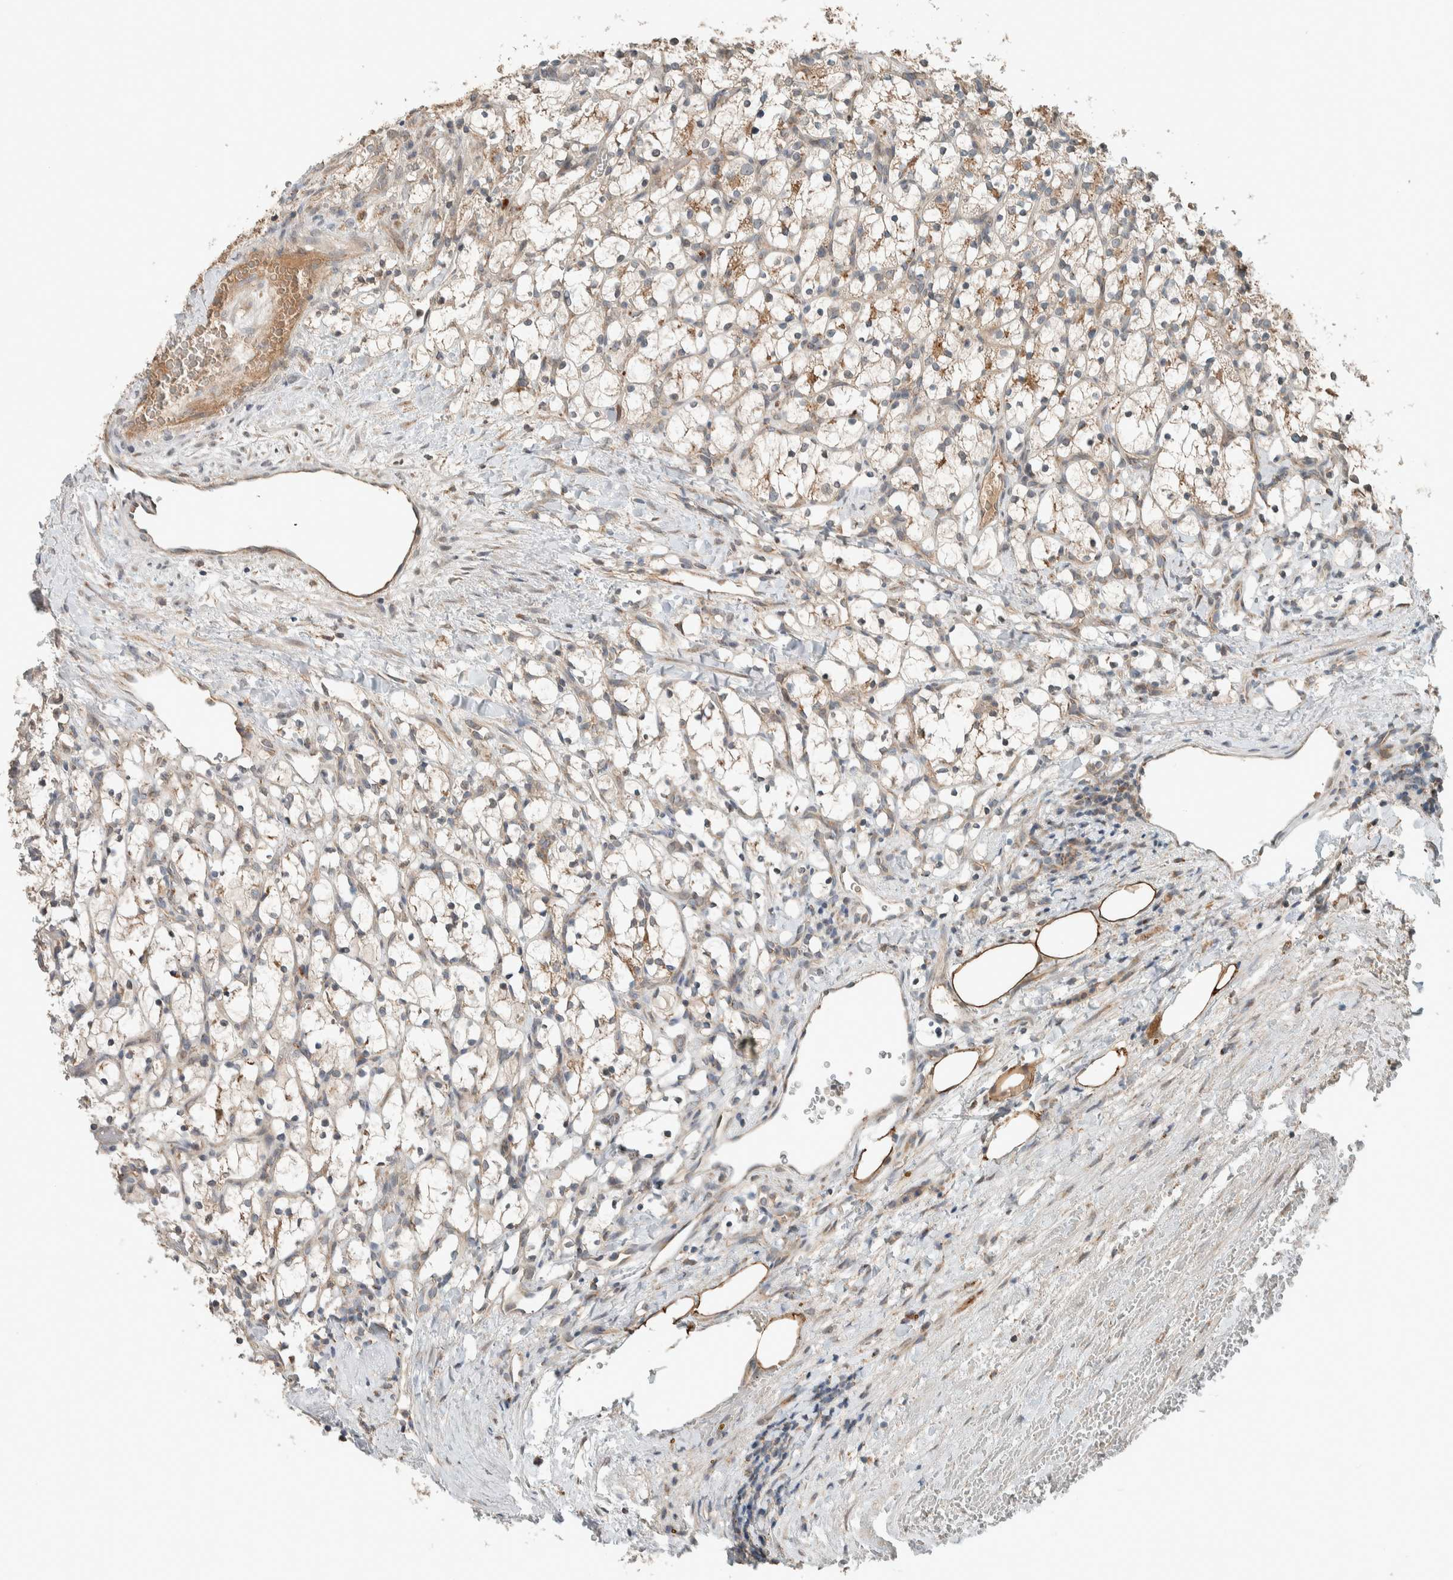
{"staining": {"intensity": "weak", "quantity": ">75%", "location": "cytoplasmic/membranous"}, "tissue": "renal cancer", "cell_type": "Tumor cells", "image_type": "cancer", "snomed": [{"axis": "morphology", "description": "Adenocarcinoma, NOS"}, {"axis": "topography", "description": "Kidney"}], "caption": "Immunohistochemistry (IHC) (DAB (3,3'-diaminobenzidine)) staining of human renal cancer (adenocarcinoma) shows weak cytoplasmic/membranous protein staining in about >75% of tumor cells.", "gene": "NBR1", "patient": {"sex": "female", "age": 69}}